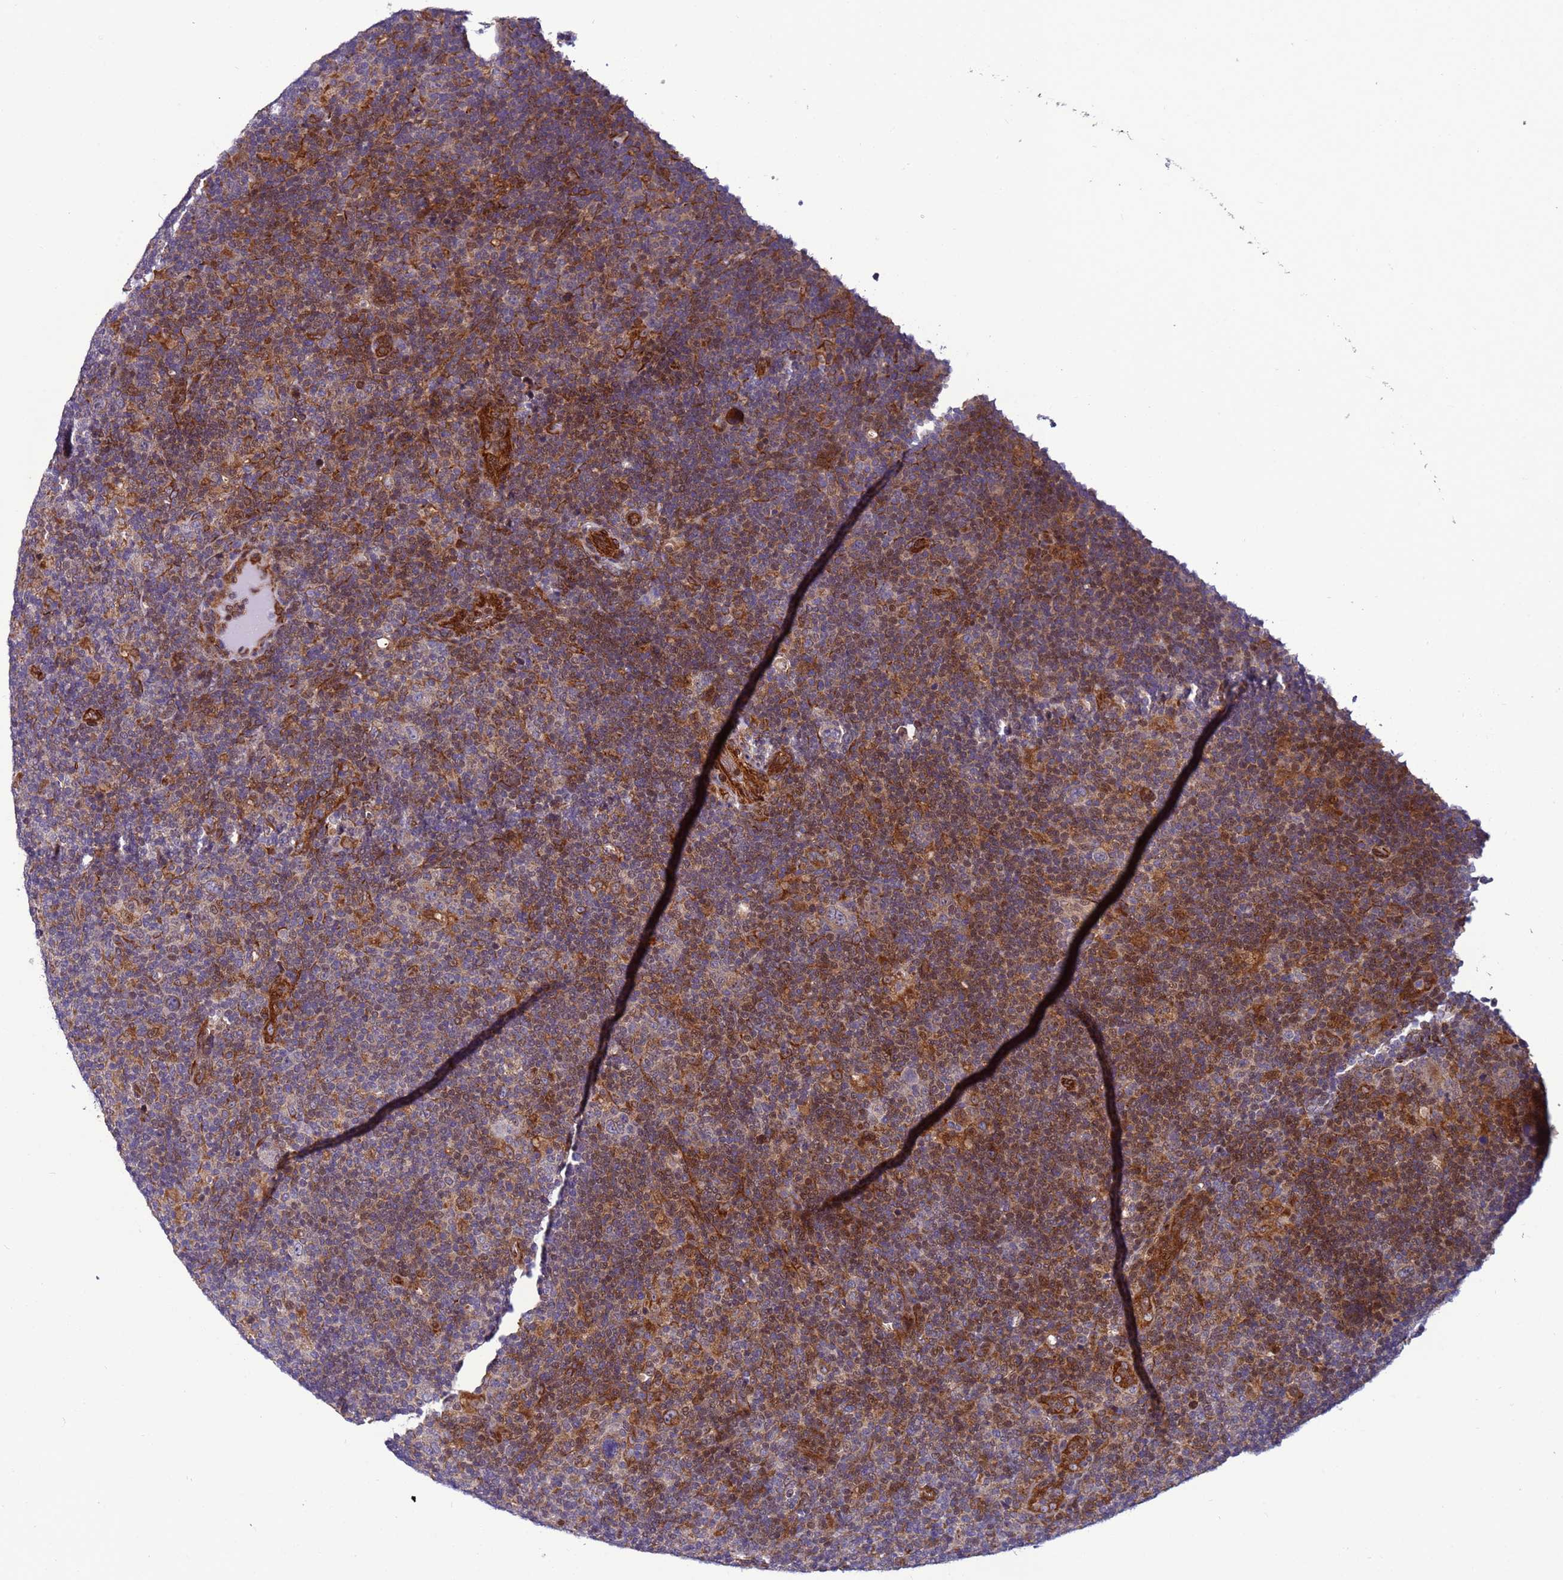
{"staining": {"intensity": "weak", "quantity": "<25%", "location": "cytoplasmic/membranous"}, "tissue": "lymphoma", "cell_type": "Tumor cells", "image_type": "cancer", "snomed": [{"axis": "morphology", "description": "Hodgkin's disease, NOS"}, {"axis": "topography", "description": "Lymph node"}], "caption": "Protein analysis of lymphoma reveals no significant staining in tumor cells.", "gene": "MCRIP1", "patient": {"sex": "female", "age": 57}}